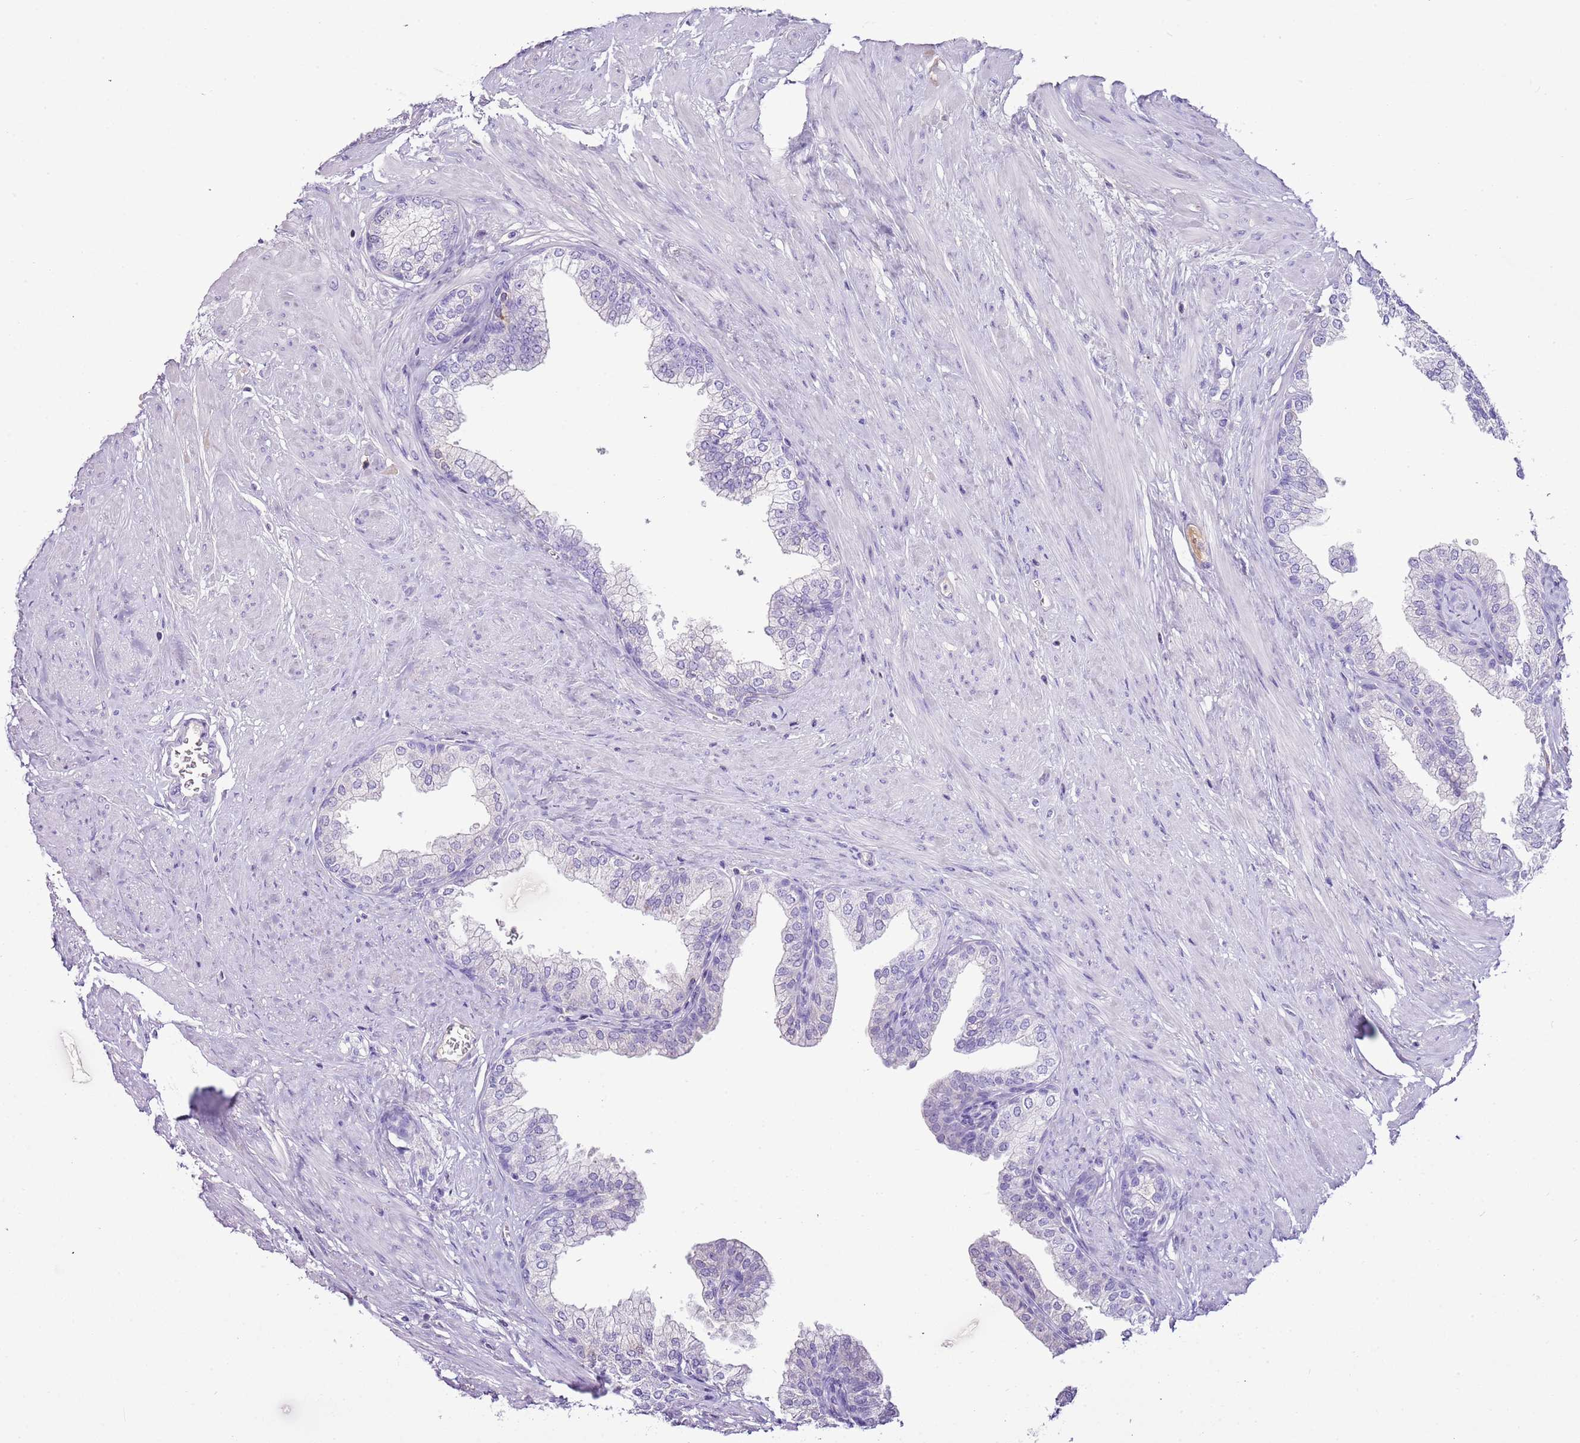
{"staining": {"intensity": "negative", "quantity": "none", "location": "none"}, "tissue": "prostate", "cell_type": "Glandular cells", "image_type": "normal", "snomed": [{"axis": "morphology", "description": "Normal tissue, NOS"}, {"axis": "morphology", "description": "Urothelial carcinoma, Low grade"}, {"axis": "topography", "description": "Urinary bladder"}, {"axis": "topography", "description": "Prostate"}], "caption": "This is a histopathology image of immunohistochemistry staining of unremarkable prostate, which shows no expression in glandular cells.", "gene": "IGKV3", "patient": {"sex": "male", "age": 60}}